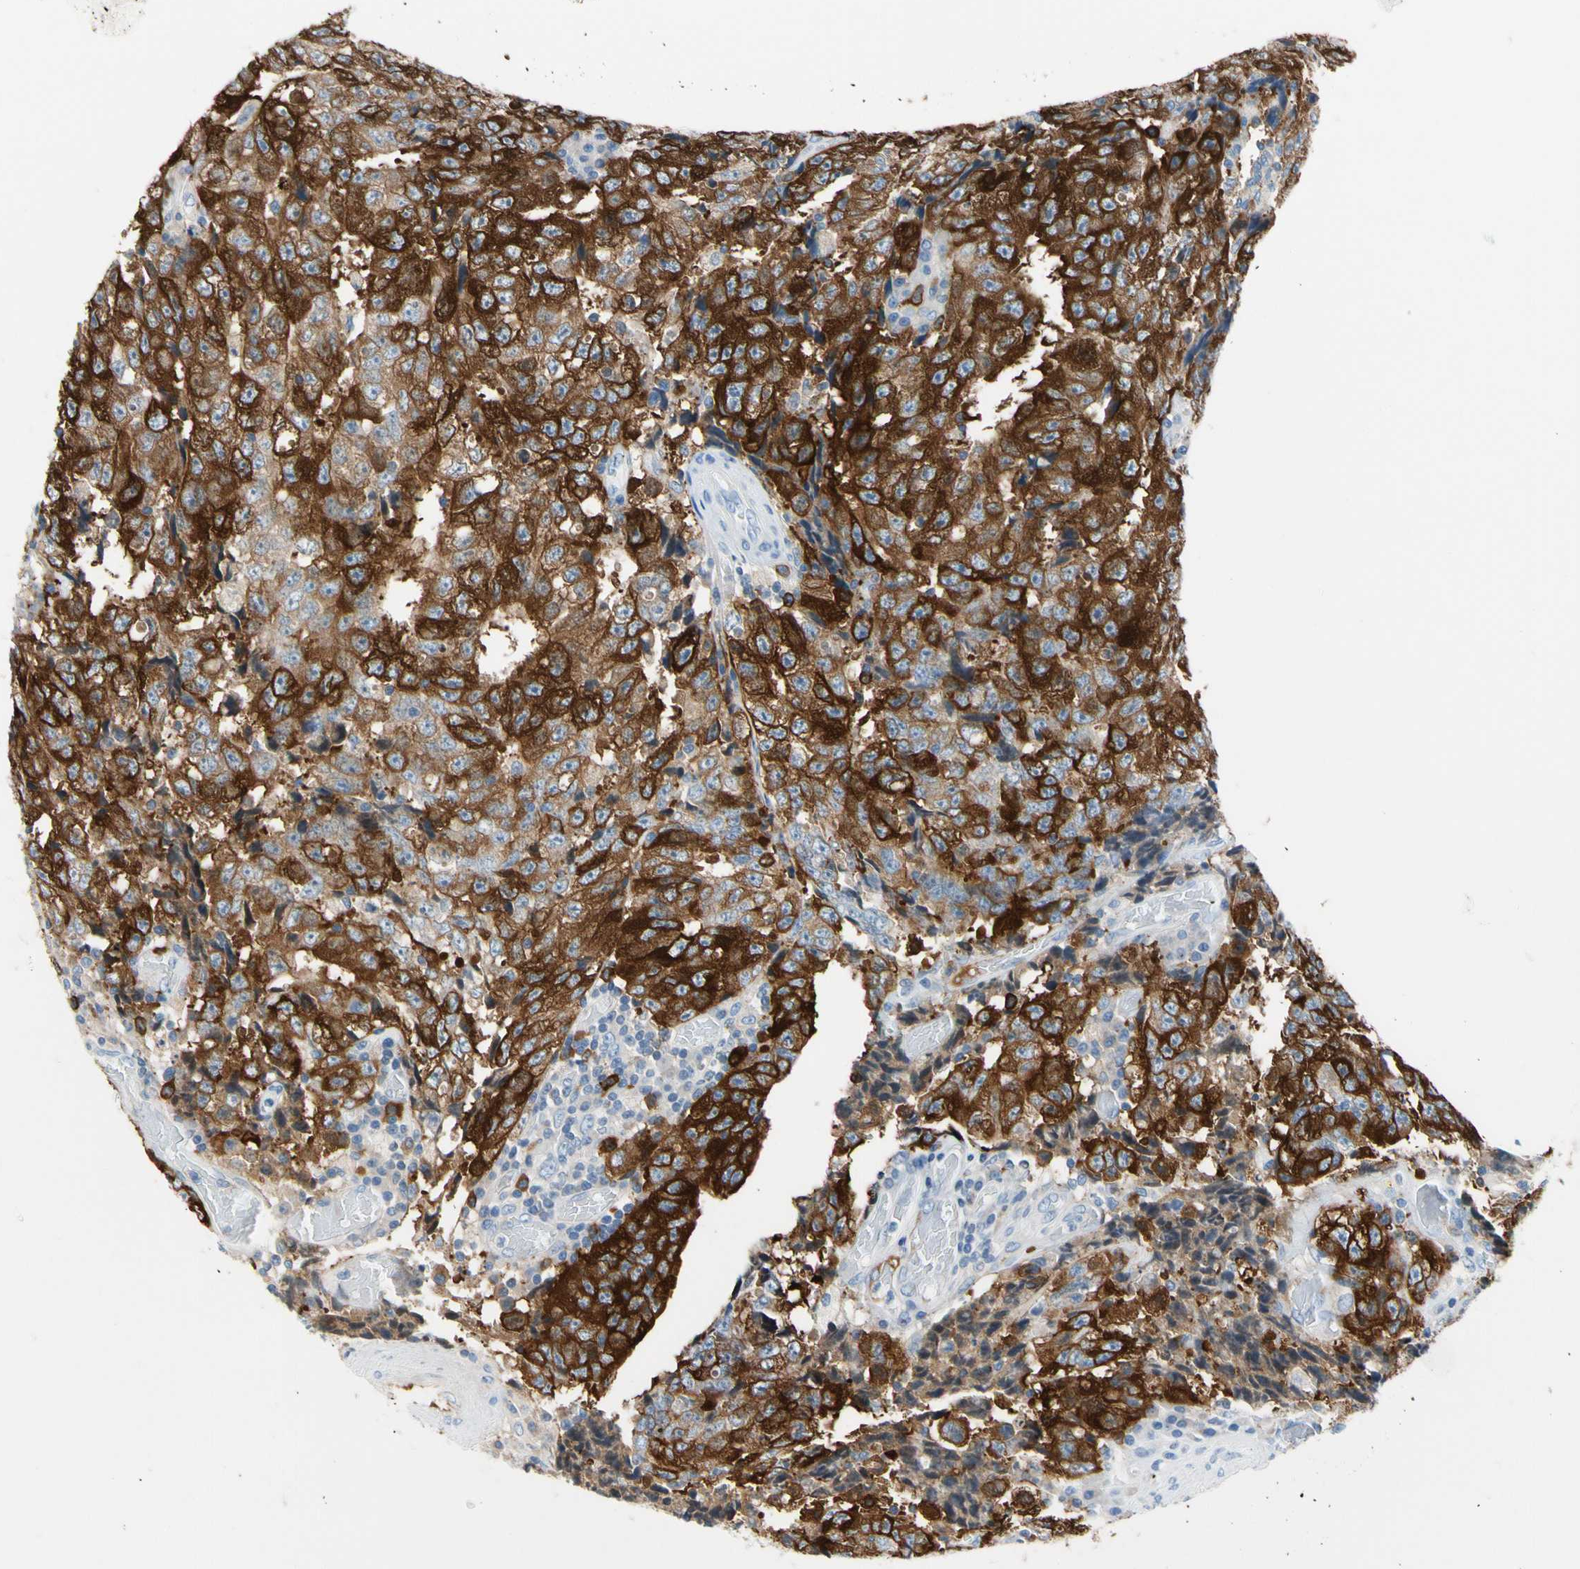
{"staining": {"intensity": "strong", "quantity": ">75%", "location": "cytoplasmic/membranous"}, "tissue": "testis cancer", "cell_type": "Tumor cells", "image_type": "cancer", "snomed": [{"axis": "morphology", "description": "Necrosis, NOS"}, {"axis": "morphology", "description": "Carcinoma, Embryonal, NOS"}, {"axis": "topography", "description": "Testis"}], "caption": "Protein expression analysis of embryonal carcinoma (testis) exhibits strong cytoplasmic/membranous positivity in about >75% of tumor cells. (DAB (3,3'-diaminobenzidine) IHC, brown staining for protein, blue staining for nuclei).", "gene": "TACC3", "patient": {"sex": "male", "age": 19}}